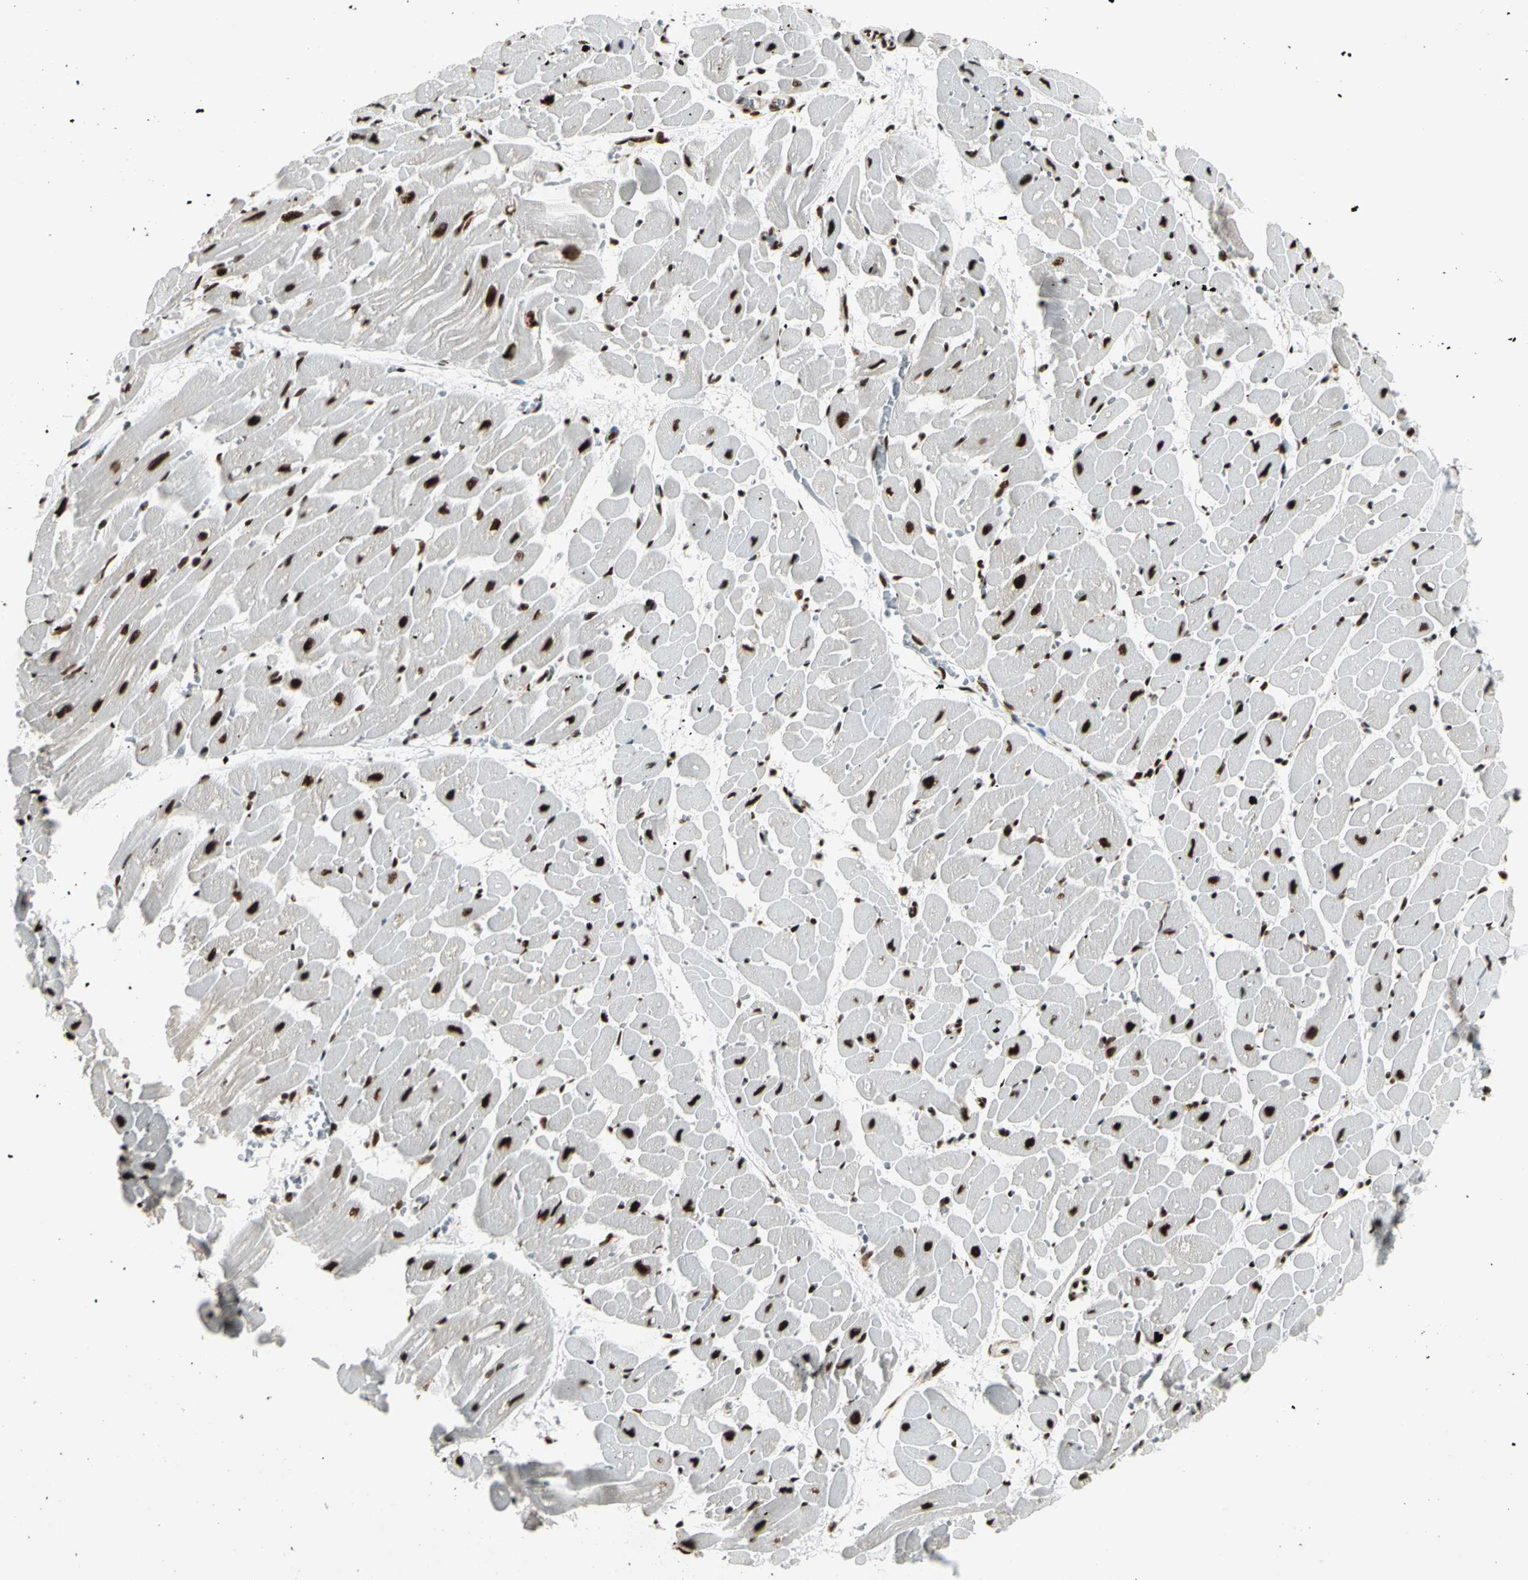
{"staining": {"intensity": "strong", "quantity": ">75%", "location": "nuclear"}, "tissue": "heart muscle", "cell_type": "Cardiomyocytes", "image_type": "normal", "snomed": [{"axis": "morphology", "description": "Normal tissue, NOS"}, {"axis": "topography", "description": "Heart"}], "caption": "A high amount of strong nuclear expression is appreciated in approximately >75% of cardiomyocytes in benign heart muscle. (Stains: DAB in brown, nuclei in blue, Microscopy: brightfield microscopy at high magnification).", "gene": "CCAR1", "patient": {"sex": "male", "age": 45}}